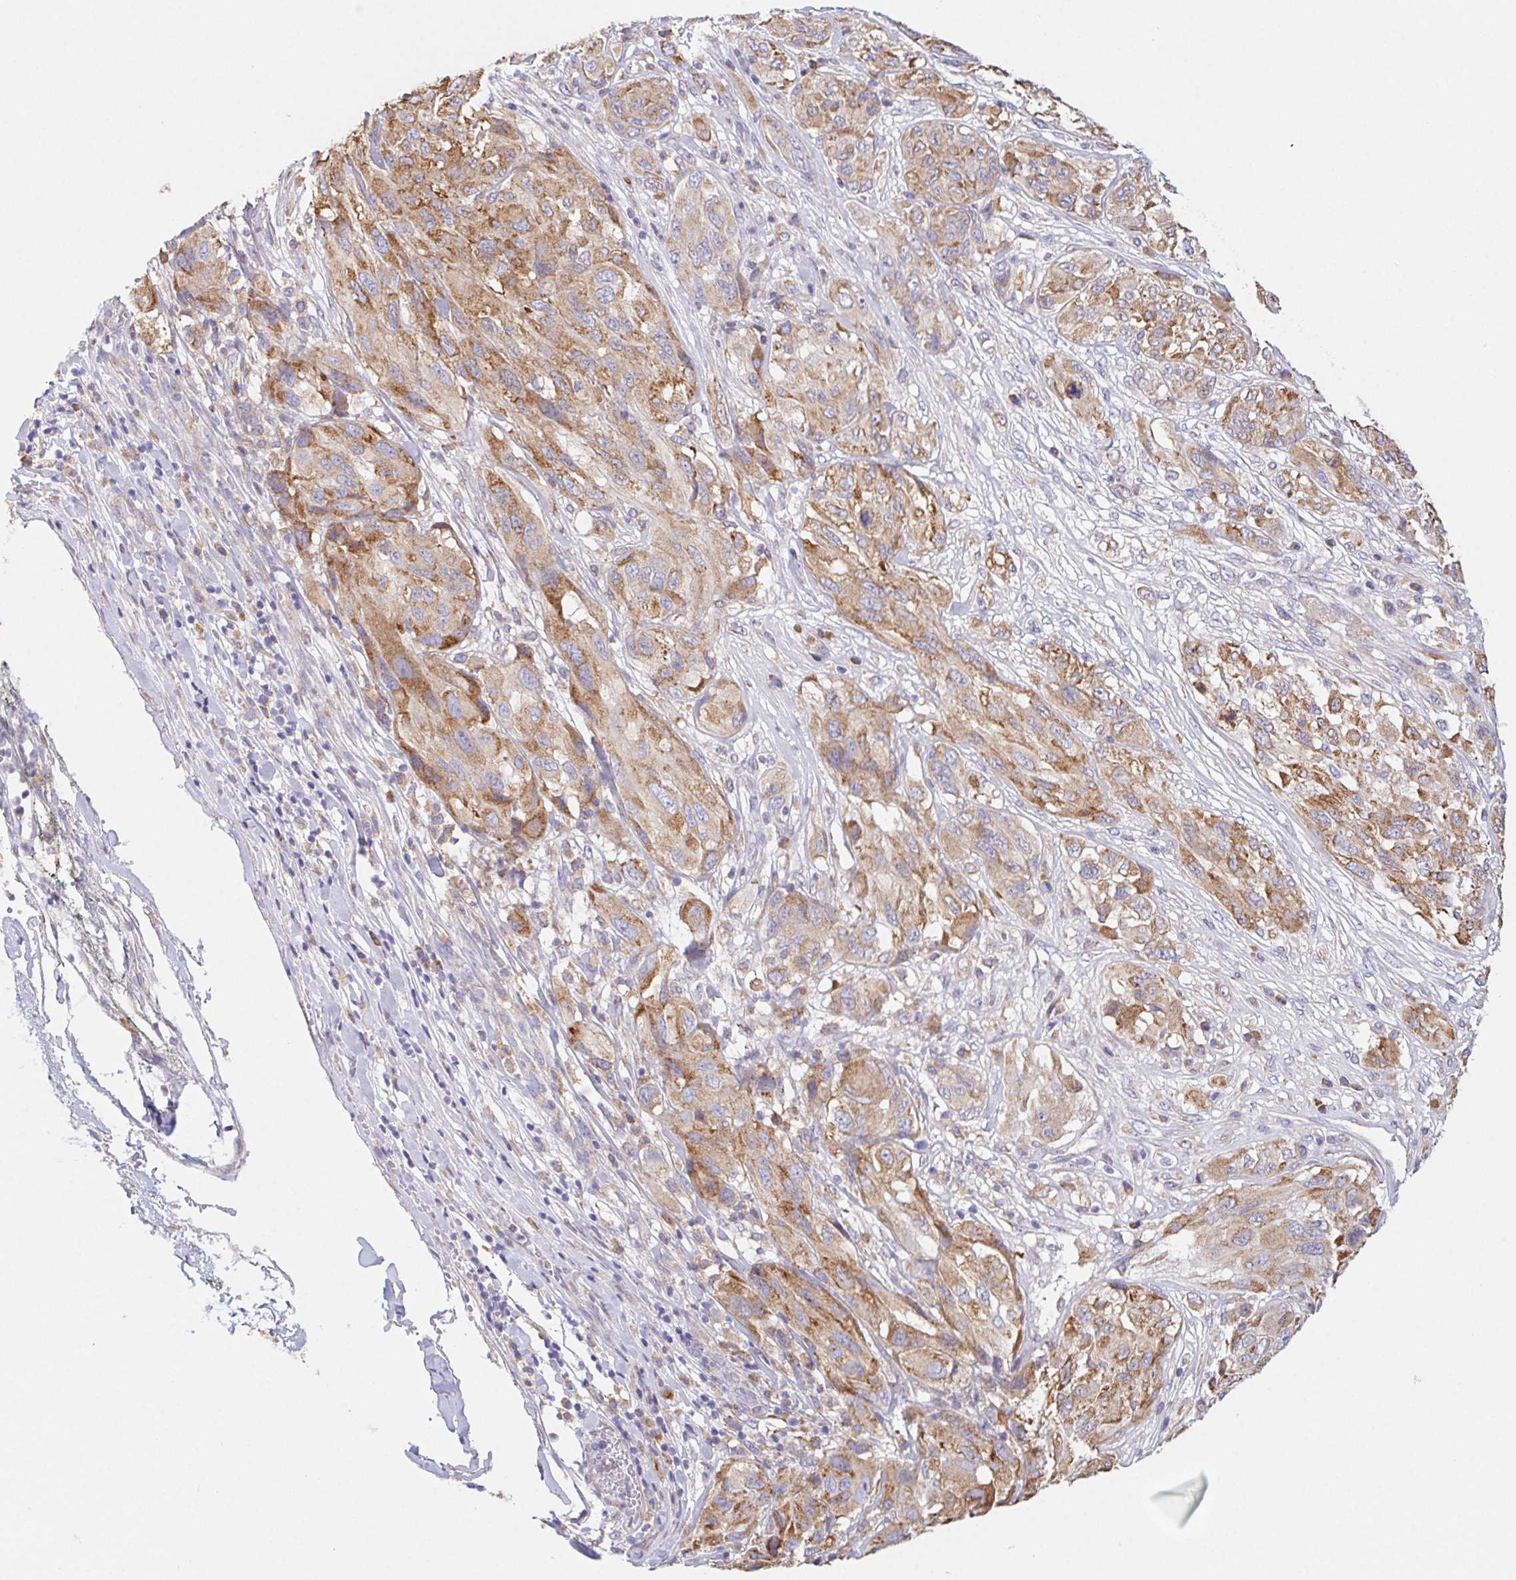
{"staining": {"intensity": "moderate", "quantity": ">75%", "location": "cytoplasmic/membranous"}, "tissue": "melanoma", "cell_type": "Tumor cells", "image_type": "cancer", "snomed": [{"axis": "morphology", "description": "Malignant melanoma, NOS"}, {"axis": "topography", "description": "Skin"}], "caption": "Moderate cytoplasmic/membranous expression for a protein is identified in about >75% of tumor cells of malignant melanoma using immunohistochemistry.", "gene": "ADAM8", "patient": {"sex": "female", "age": 91}}